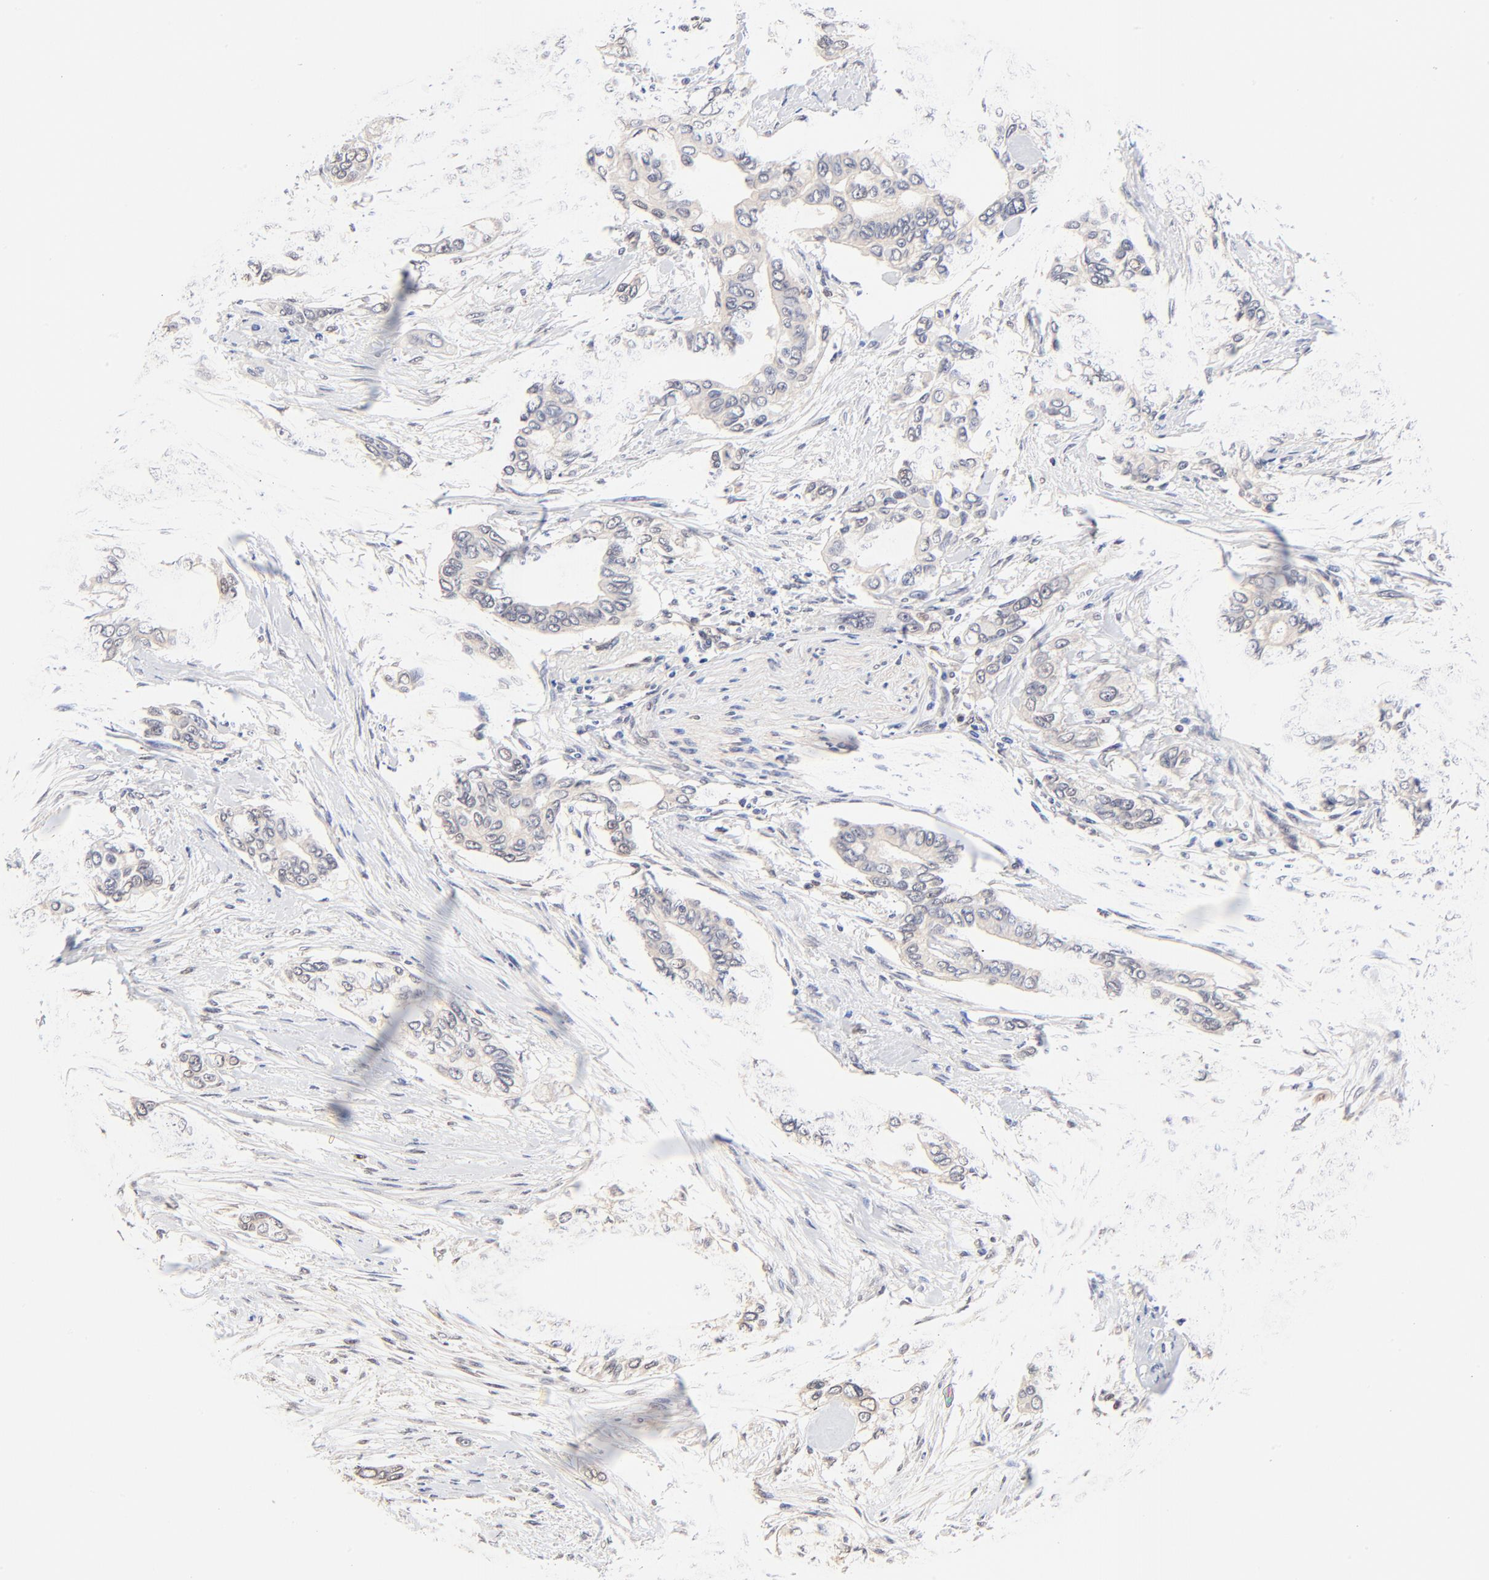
{"staining": {"intensity": "negative", "quantity": "none", "location": "none"}, "tissue": "pancreatic cancer", "cell_type": "Tumor cells", "image_type": "cancer", "snomed": [{"axis": "morphology", "description": "Adenocarcinoma, NOS"}, {"axis": "topography", "description": "Pancreas"}], "caption": "Pancreatic cancer (adenocarcinoma) was stained to show a protein in brown. There is no significant positivity in tumor cells.", "gene": "TXNL1", "patient": {"sex": "female", "age": 60}}